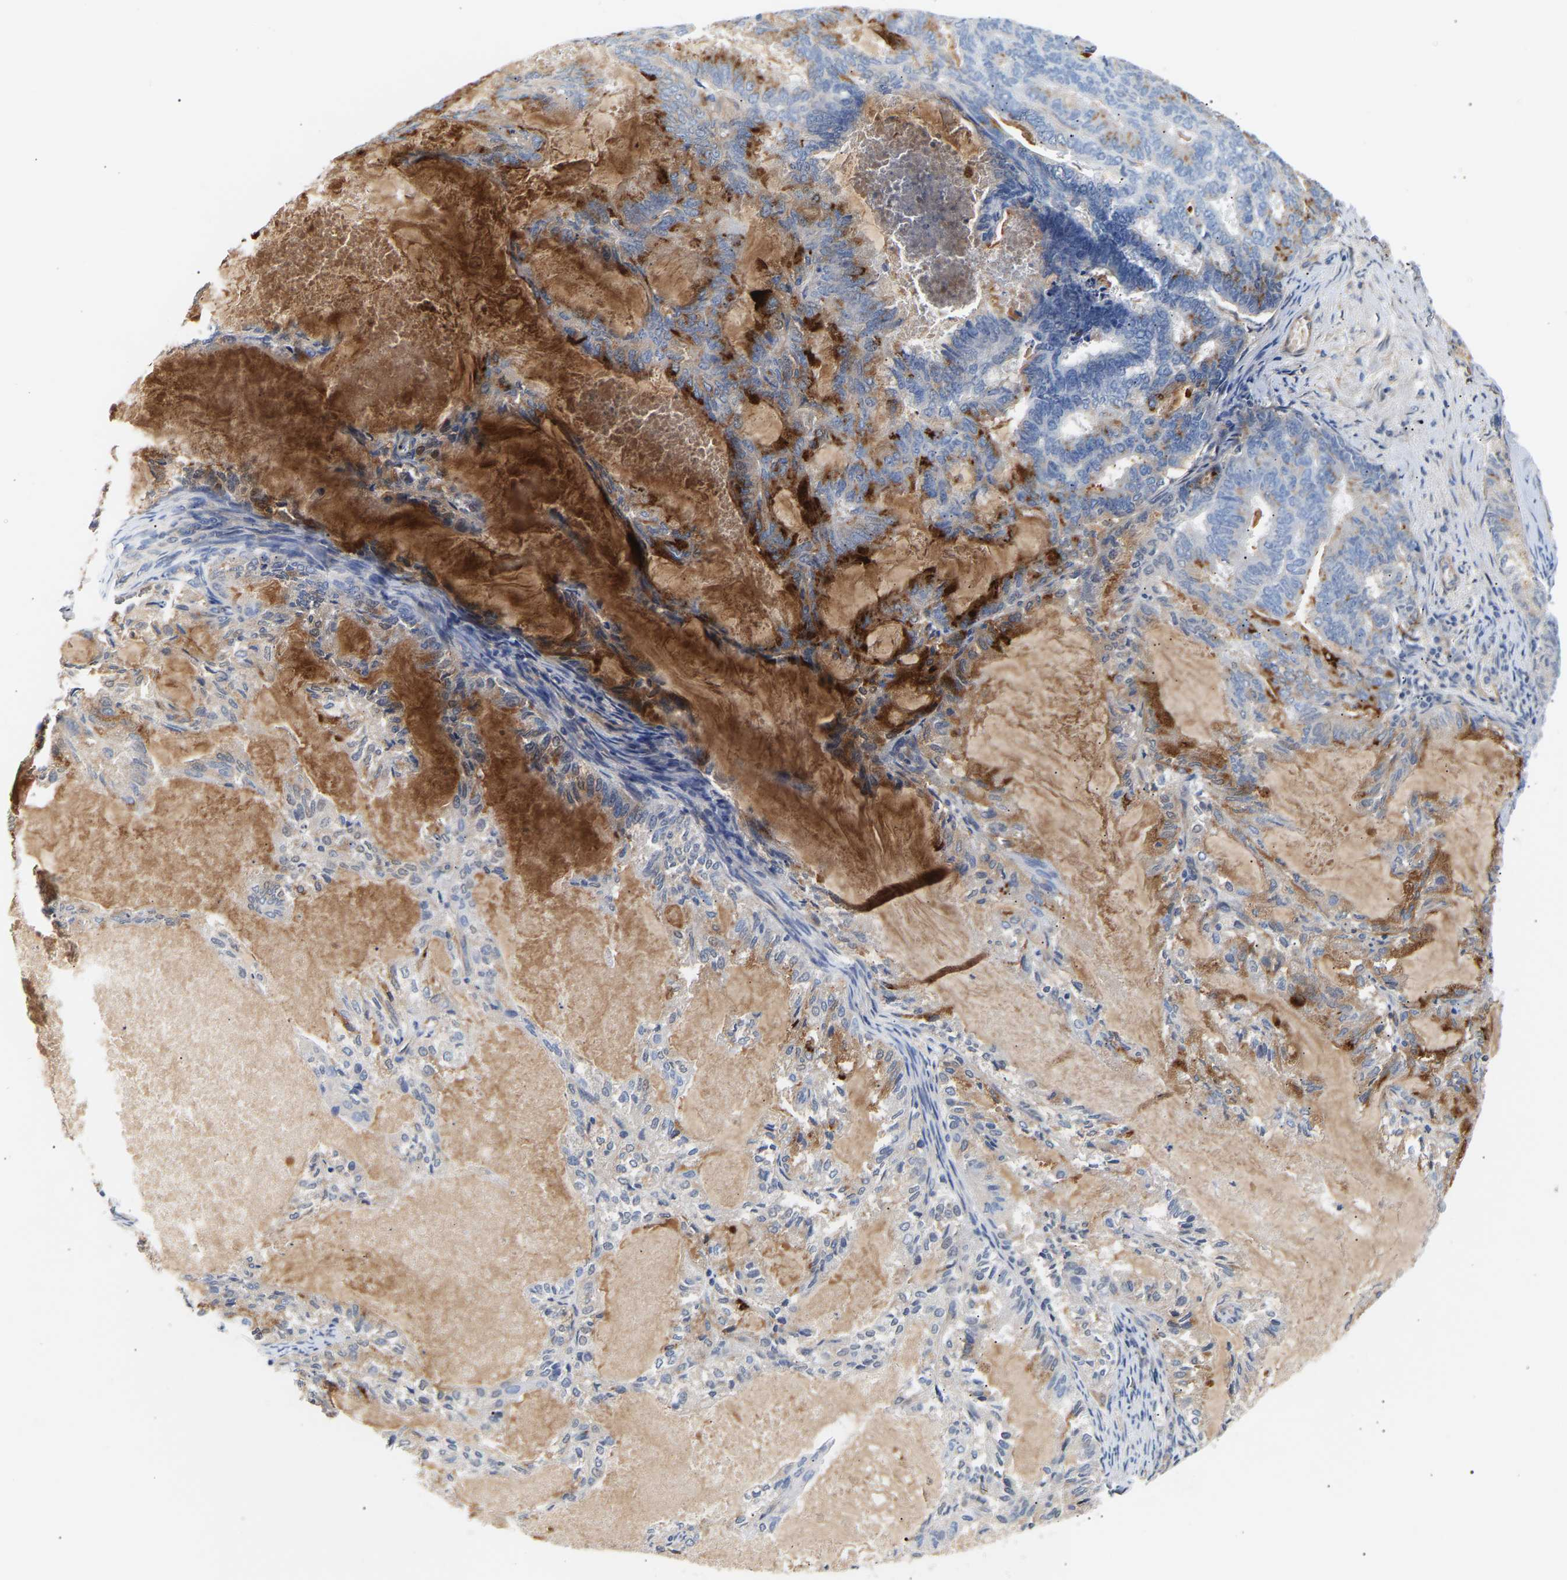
{"staining": {"intensity": "moderate", "quantity": "<25%", "location": "cytoplasmic/membranous"}, "tissue": "endometrial cancer", "cell_type": "Tumor cells", "image_type": "cancer", "snomed": [{"axis": "morphology", "description": "Adenocarcinoma, NOS"}, {"axis": "topography", "description": "Endometrium"}], "caption": "Immunohistochemistry (DAB) staining of endometrial cancer reveals moderate cytoplasmic/membranous protein expression in about <25% of tumor cells. Using DAB (brown) and hematoxylin (blue) stains, captured at high magnification using brightfield microscopy.", "gene": "IGFBP7", "patient": {"sex": "female", "age": 86}}